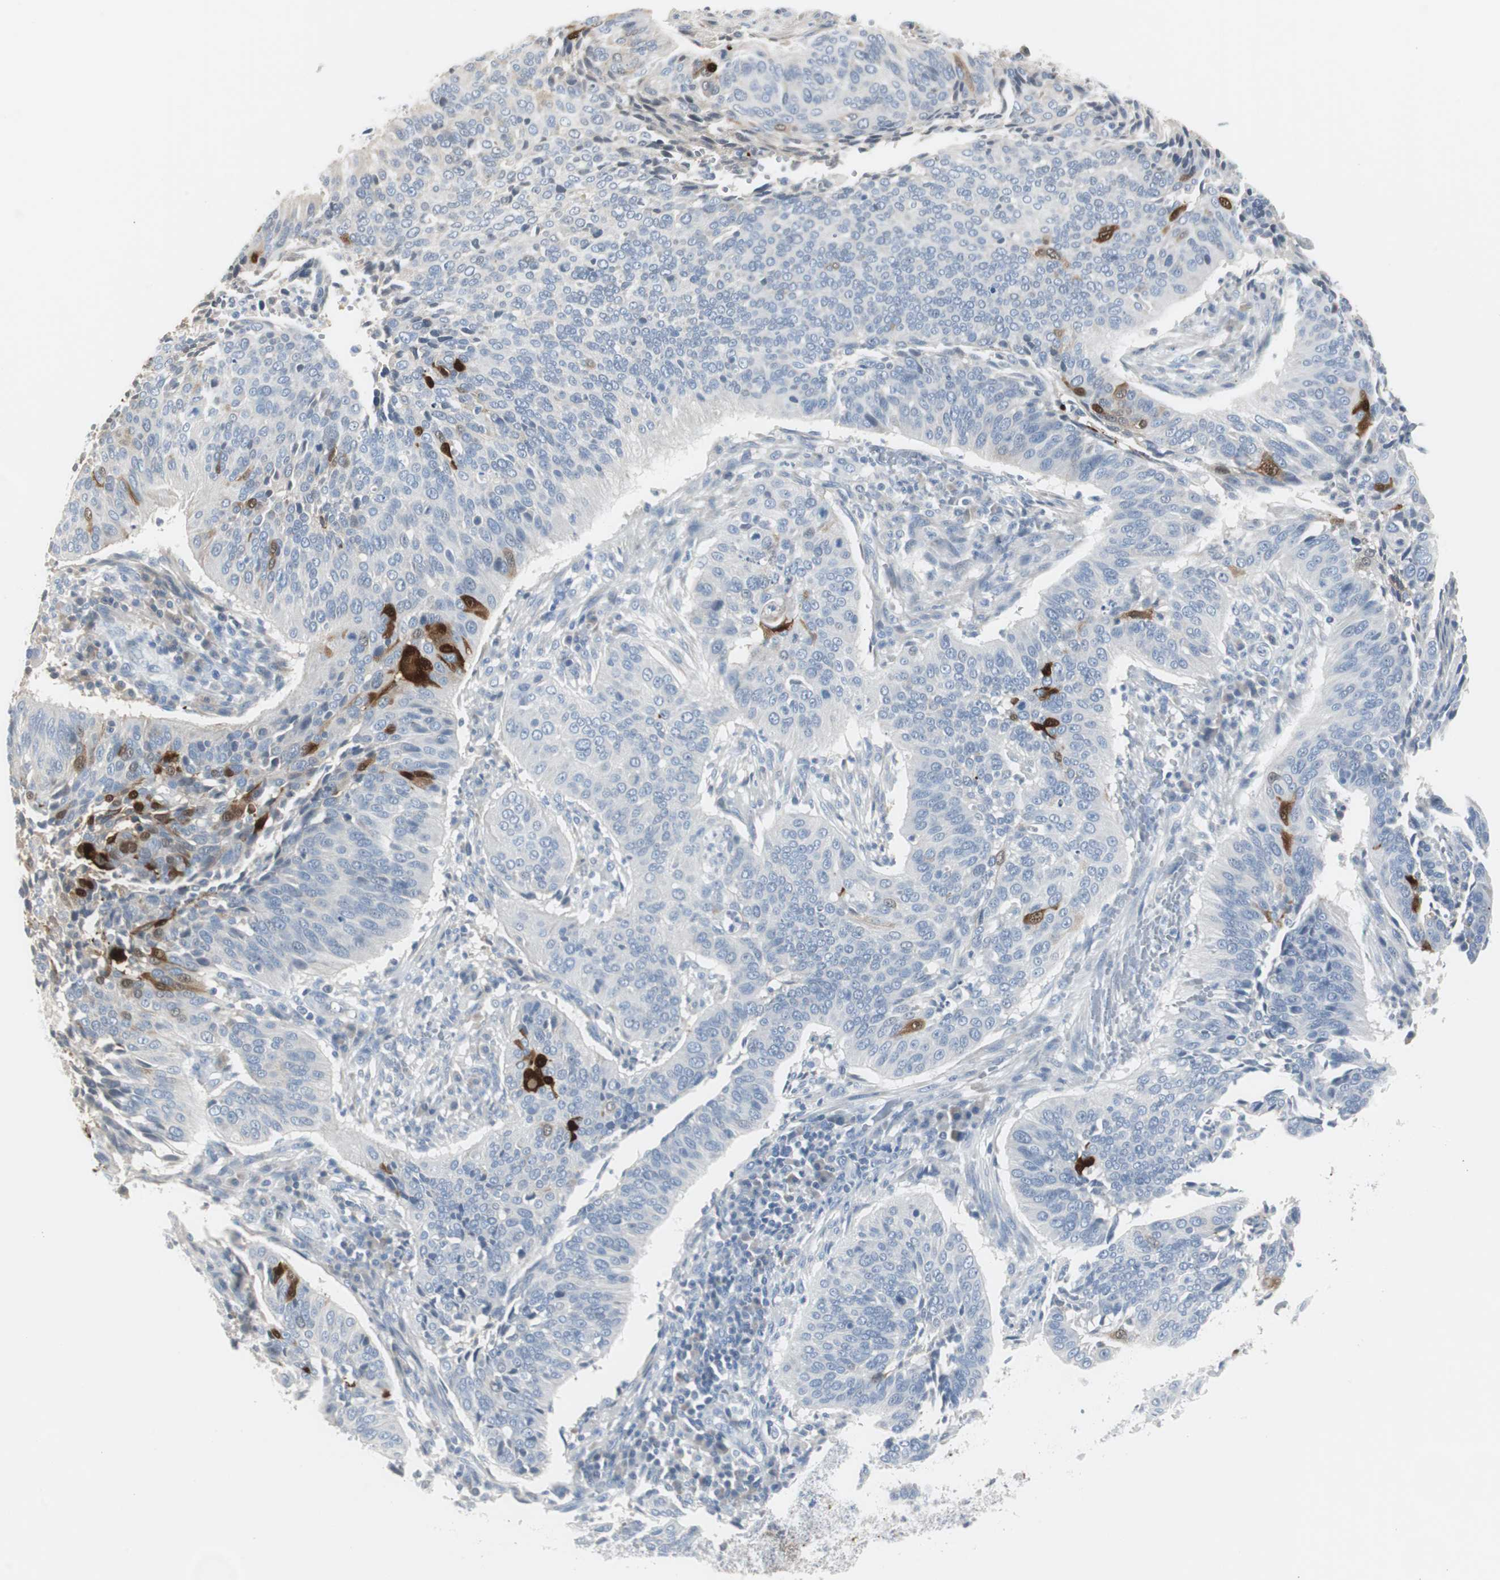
{"staining": {"intensity": "strong", "quantity": "<25%", "location": "cytoplasmic/membranous,nuclear"}, "tissue": "cervical cancer", "cell_type": "Tumor cells", "image_type": "cancer", "snomed": [{"axis": "morphology", "description": "Squamous cell carcinoma, NOS"}, {"axis": "topography", "description": "Cervix"}], "caption": "Squamous cell carcinoma (cervical) stained for a protein displays strong cytoplasmic/membranous and nuclear positivity in tumor cells. (Brightfield microscopy of DAB IHC at high magnification).", "gene": "S100A7", "patient": {"sex": "female", "age": 39}}